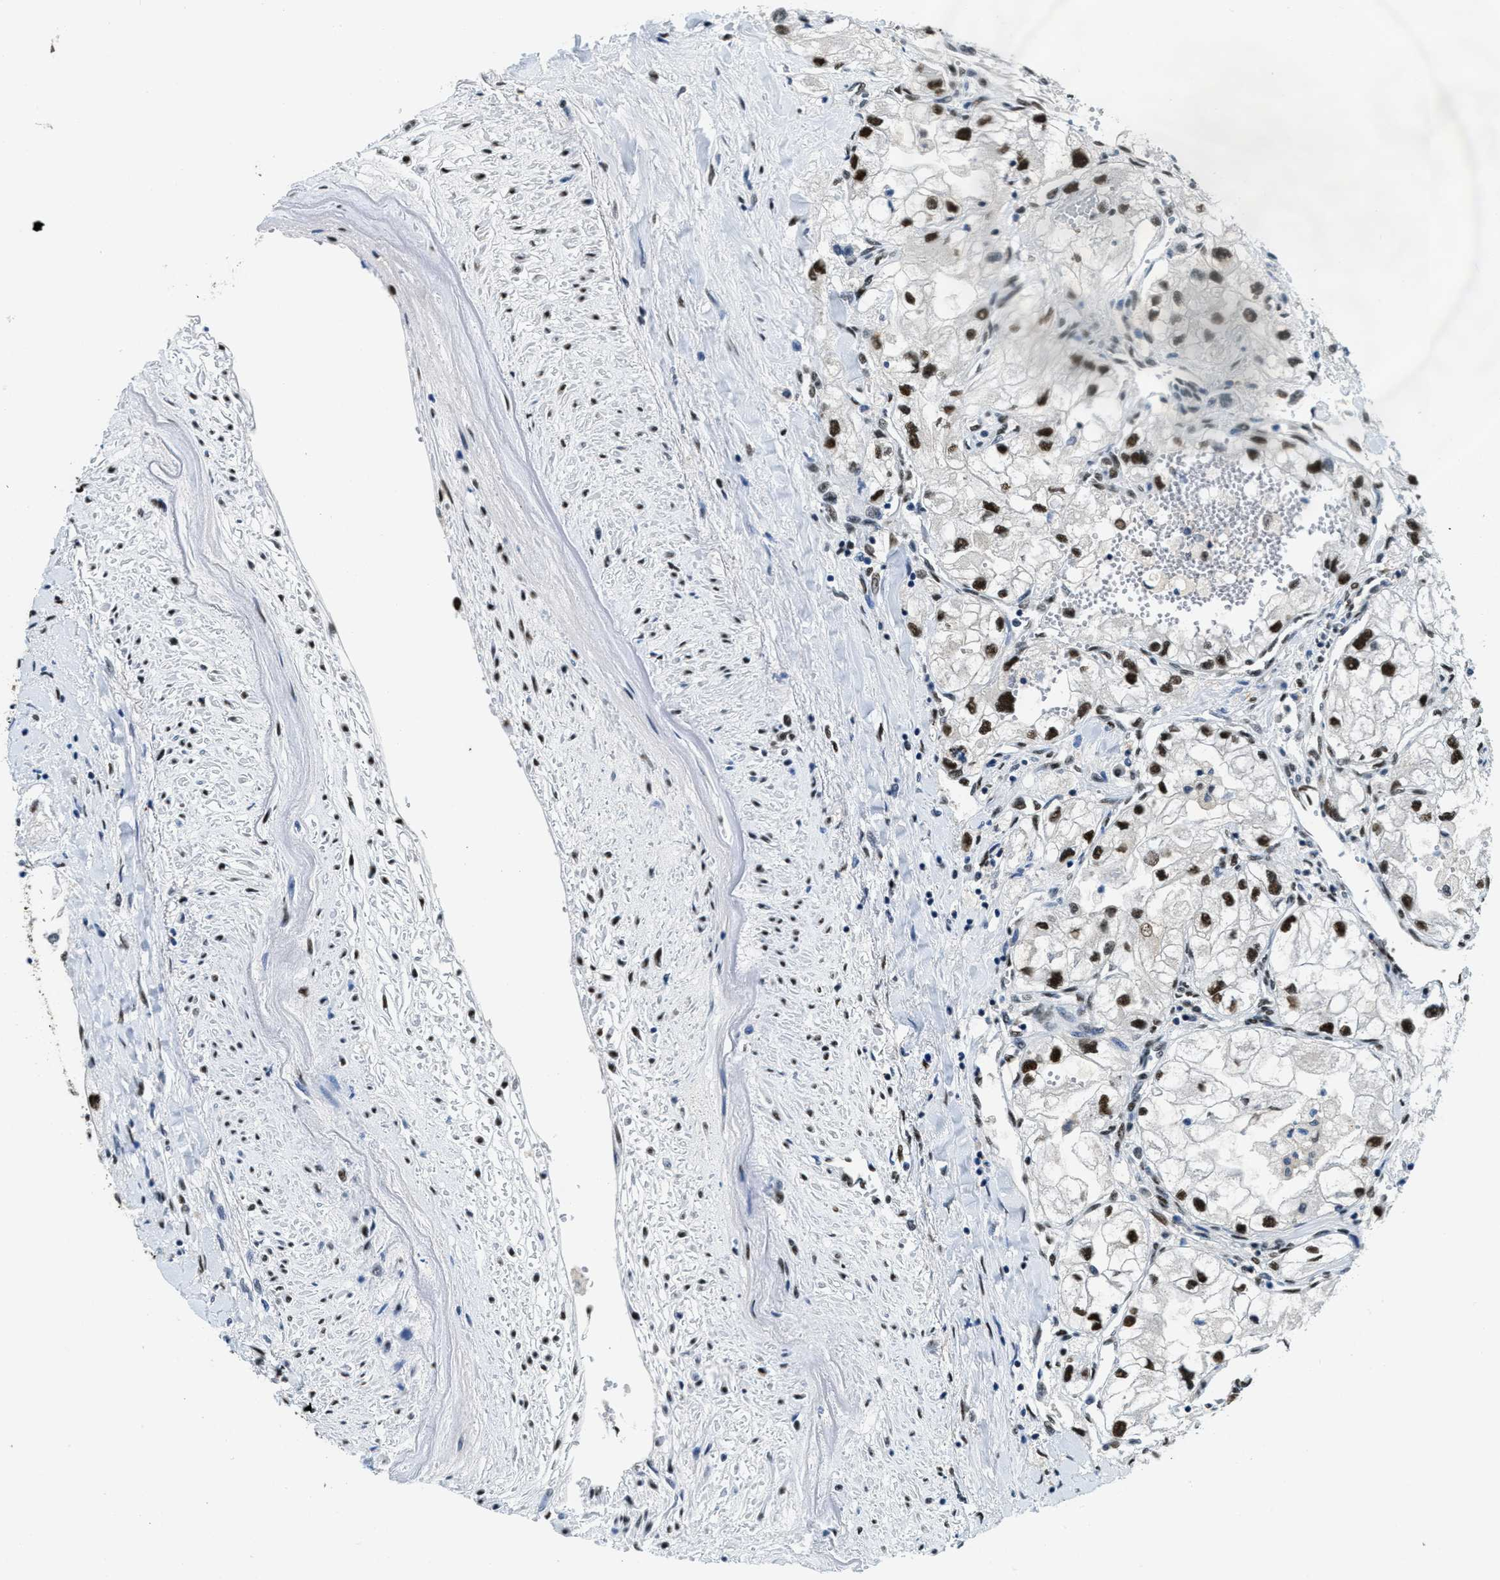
{"staining": {"intensity": "strong", "quantity": ">75%", "location": "nuclear"}, "tissue": "renal cancer", "cell_type": "Tumor cells", "image_type": "cancer", "snomed": [{"axis": "morphology", "description": "Adenocarcinoma, NOS"}, {"axis": "topography", "description": "Kidney"}], "caption": "Protein analysis of renal cancer (adenocarcinoma) tissue shows strong nuclear positivity in about >75% of tumor cells. The protein of interest is shown in brown color, while the nuclei are stained blue.", "gene": "SSB", "patient": {"sex": "female", "age": 70}}